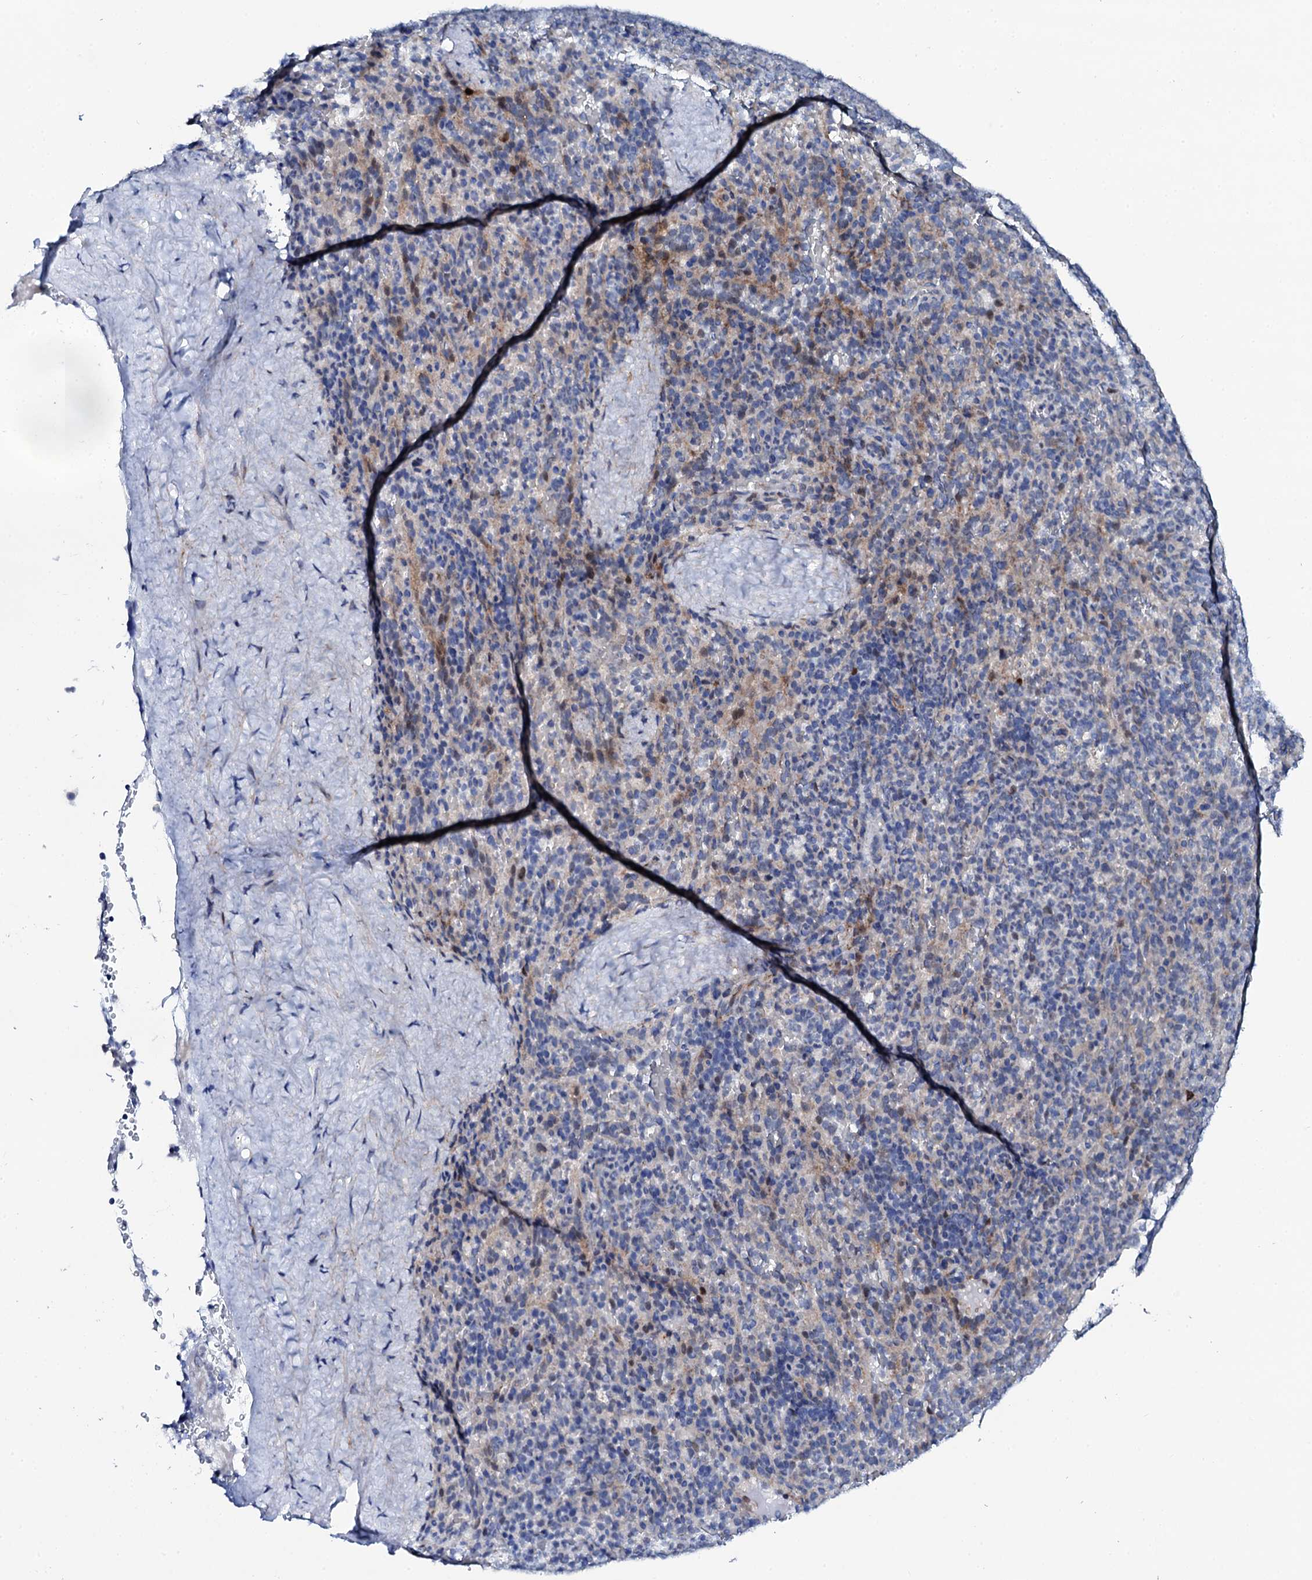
{"staining": {"intensity": "negative", "quantity": "none", "location": "none"}, "tissue": "spleen", "cell_type": "Cells in red pulp", "image_type": "normal", "snomed": [{"axis": "morphology", "description": "Normal tissue, NOS"}, {"axis": "topography", "description": "Spleen"}], "caption": "IHC micrograph of normal spleen: spleen stained with DAB shows no significant protein positivity in cells in red pulp.", "gene": "NUDT13", "patient": {"sex": "female", "age": 21}}